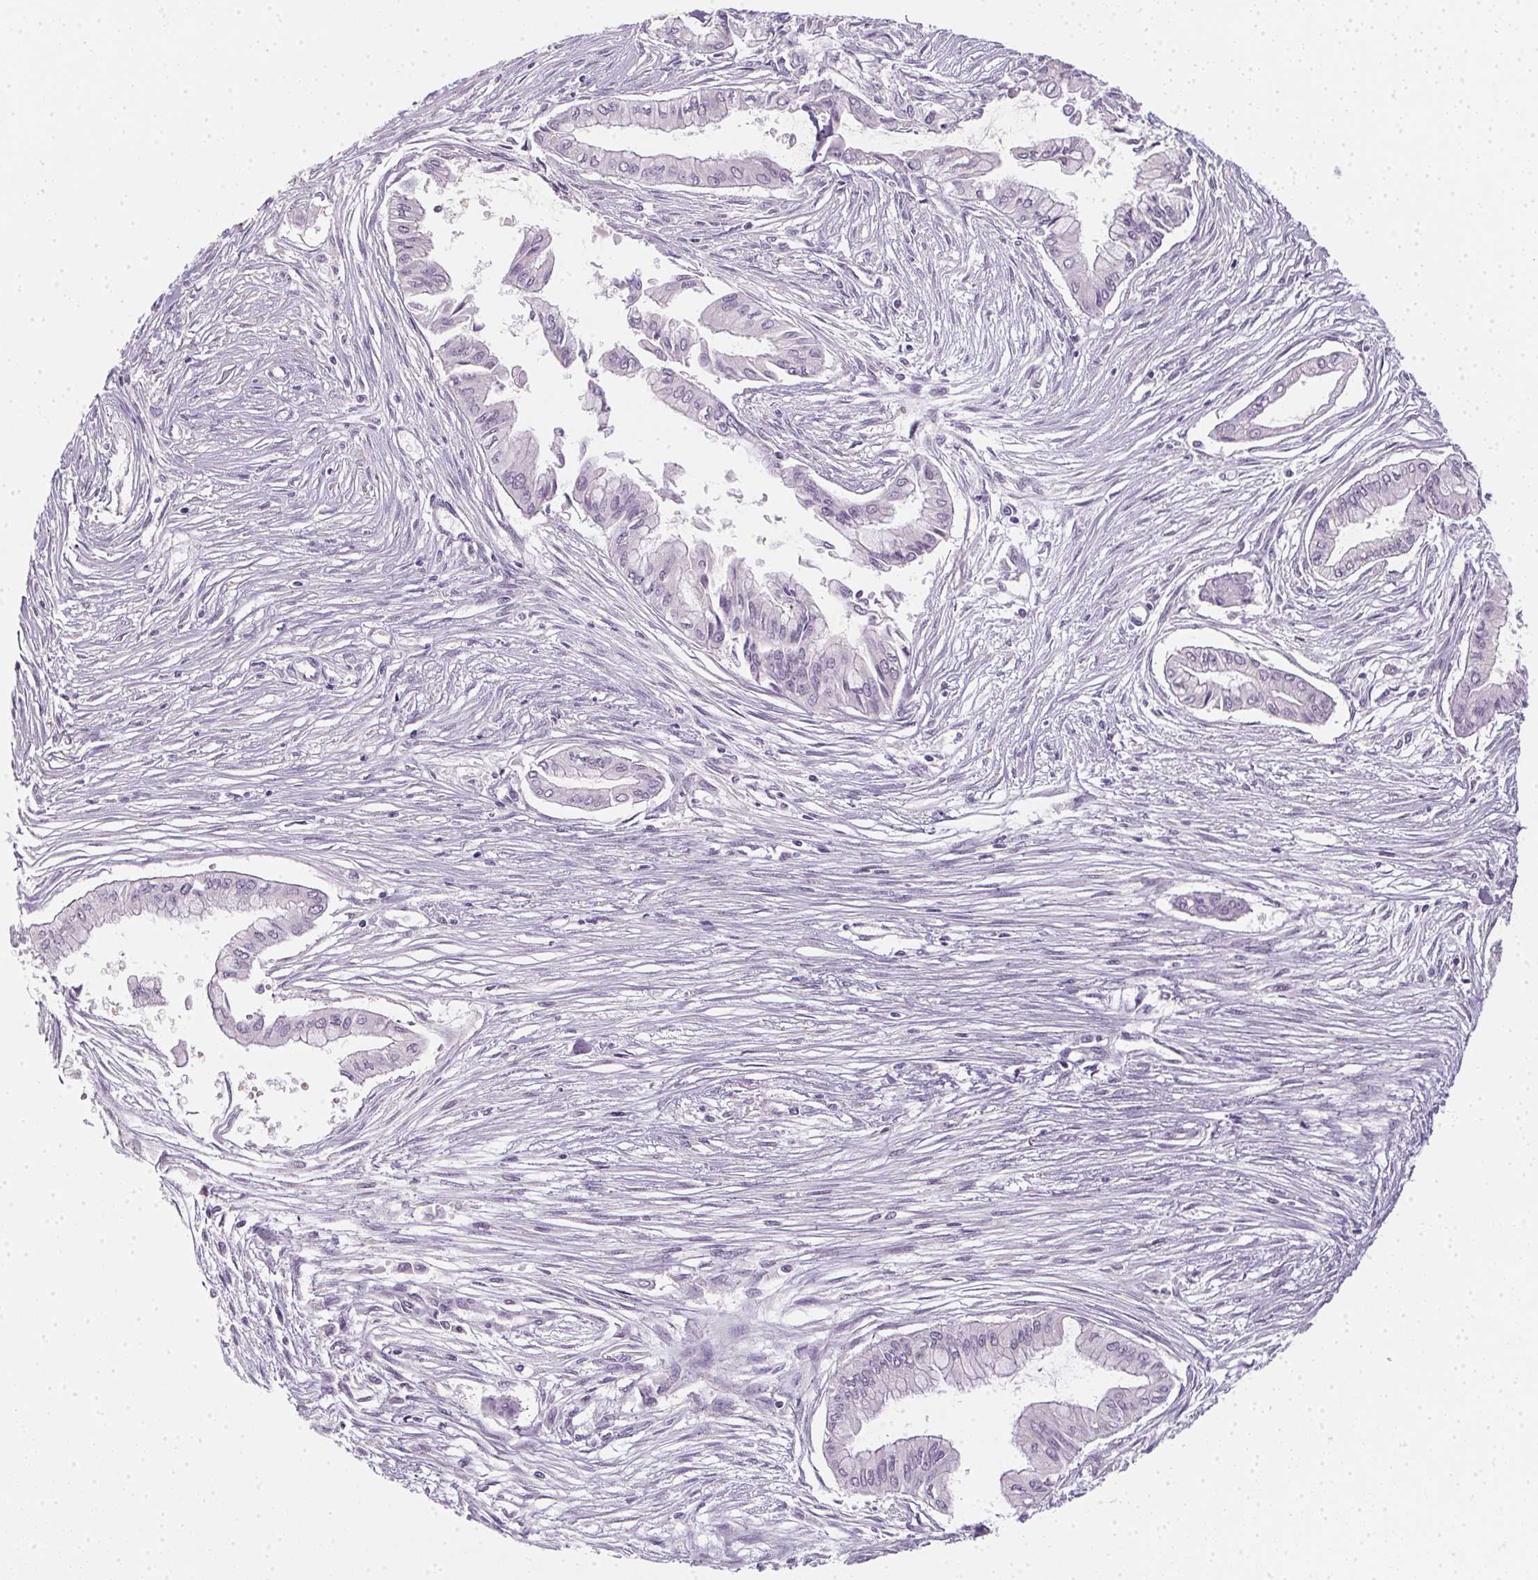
{"staining": {"intensity": "negative", "quantity": "none", "location": "none"}, "tissue": "pancreatic cancer", "cell_type": "Tumor cells", "image_type": "cancer", "snomed": [{"axis": "morphology", "description": "Adenocarcinoma, NOS"}, {"axis": "topography", "description": "Pancreas"}], "caption": "Pancreatic adenocarcinoma was stained to show a protein in brown. There is no significant positivity in tumor cells.", "gene": "TMEM72", "patient": {"sex": "female", "age": 68}}